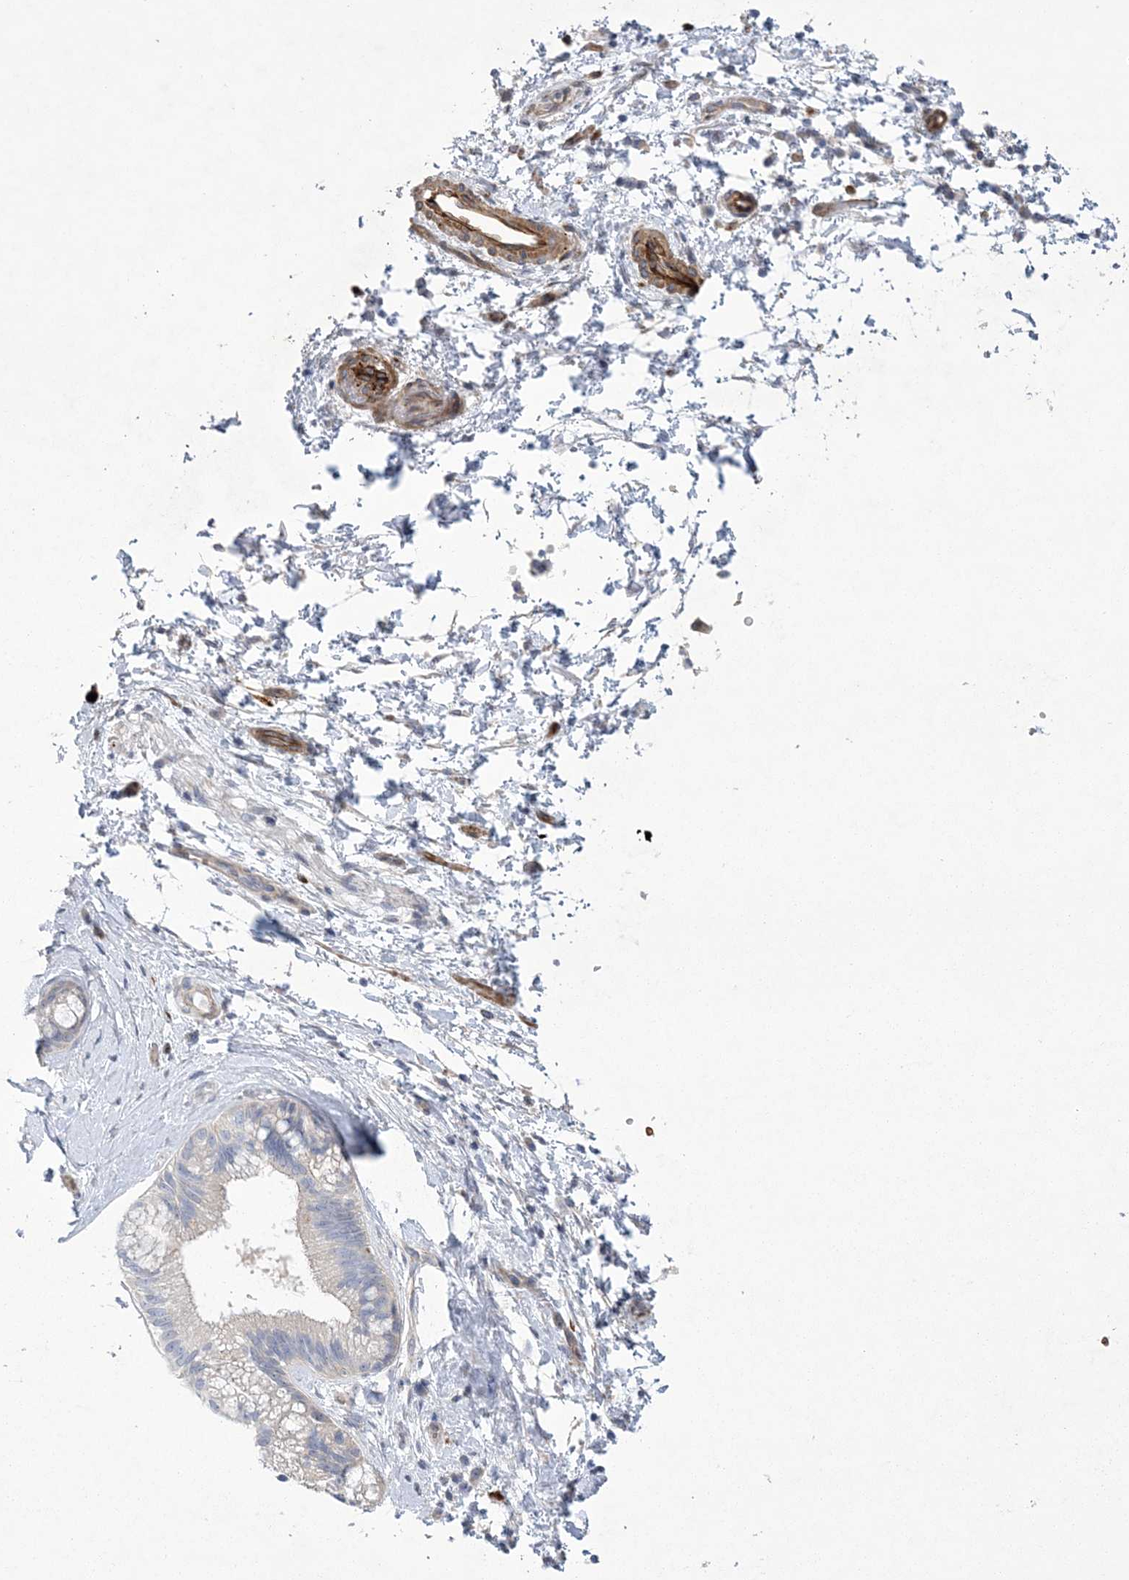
{"staining": {"intensity": "negative", "quantity": "none", "location": "none"}, "tissue": "pancreatic cancer", "cell_type": "Tumor cells", "image_type": "cancer", "snomed": [{"axis": "morphology", "description": "Adenocarcinoma, NOS"}, {"axis": "topography", "description": "Pancreas"}], "caption": "A histopathology image of human pancreatic cancer is negative for staining in tumor cells.", "gene": "CALN1", "patient": {"sex": "female", "age": 73}}